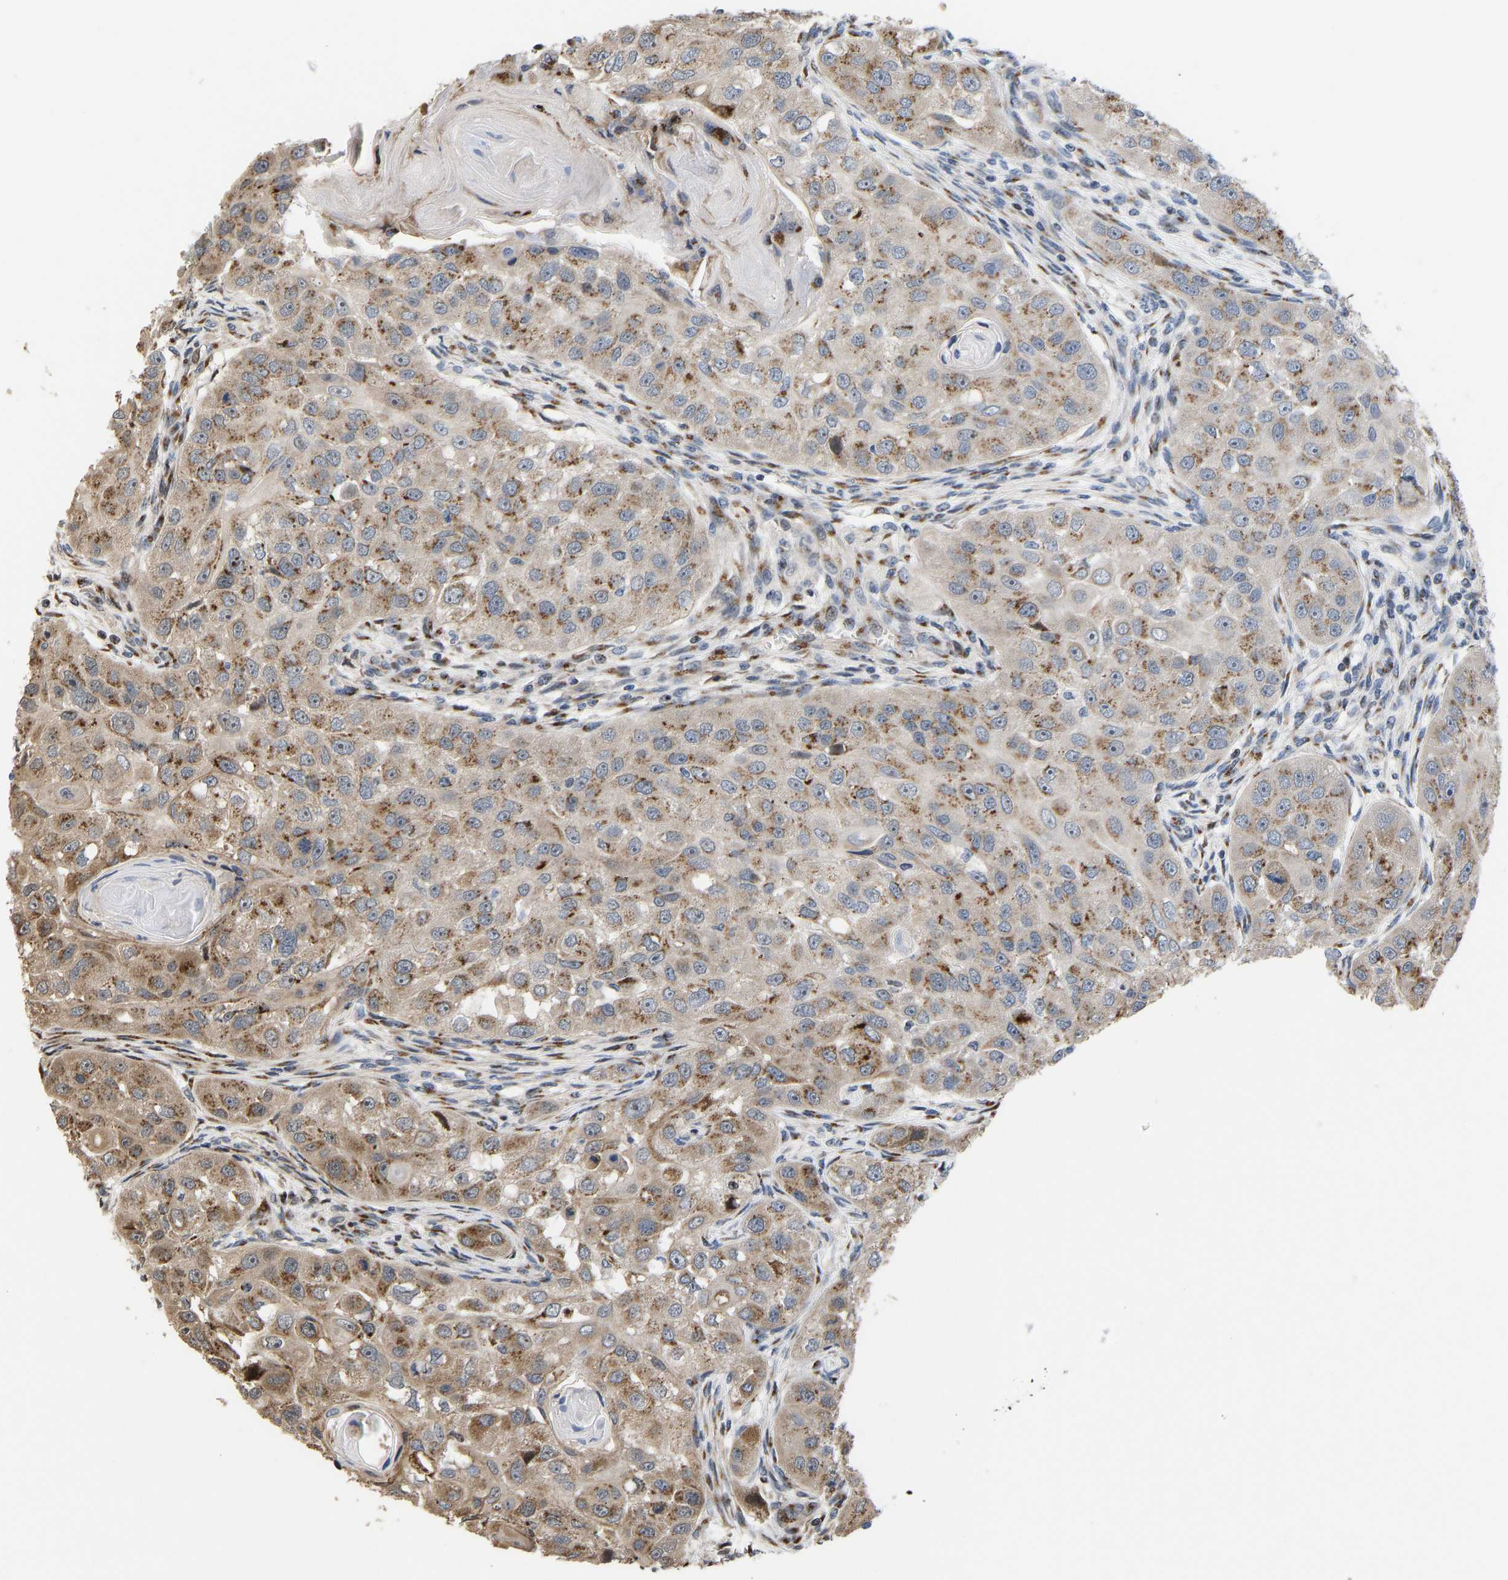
{"staining": {"intensity": "moderate", "quantity": ">75%", "location": "cytoplasmic/membranous"}, "tissue": "head and neck cancer", "cell_type": "Tumor cells", "image_type": "cancer", "snomed": [{"axis": "morphology", "description": "Normal tissue, NOS"}, {"axis": "morphology", "description": "Squamous cell carcinoma, NOS"}, {"axis": "topography", "description": "Skeletal muscle"}, {"axis": "topography", "description": "Head-Neck"}], "caption": "Protein positivity by immunohistochemistry reveals moderate cytoplasmic/membranous staining in about >75% of tumor cells in head and neck cancer (squamous cell carcinoma).", "gene": "YIPF4", "patient": {"sex": "male", "age": 51}}